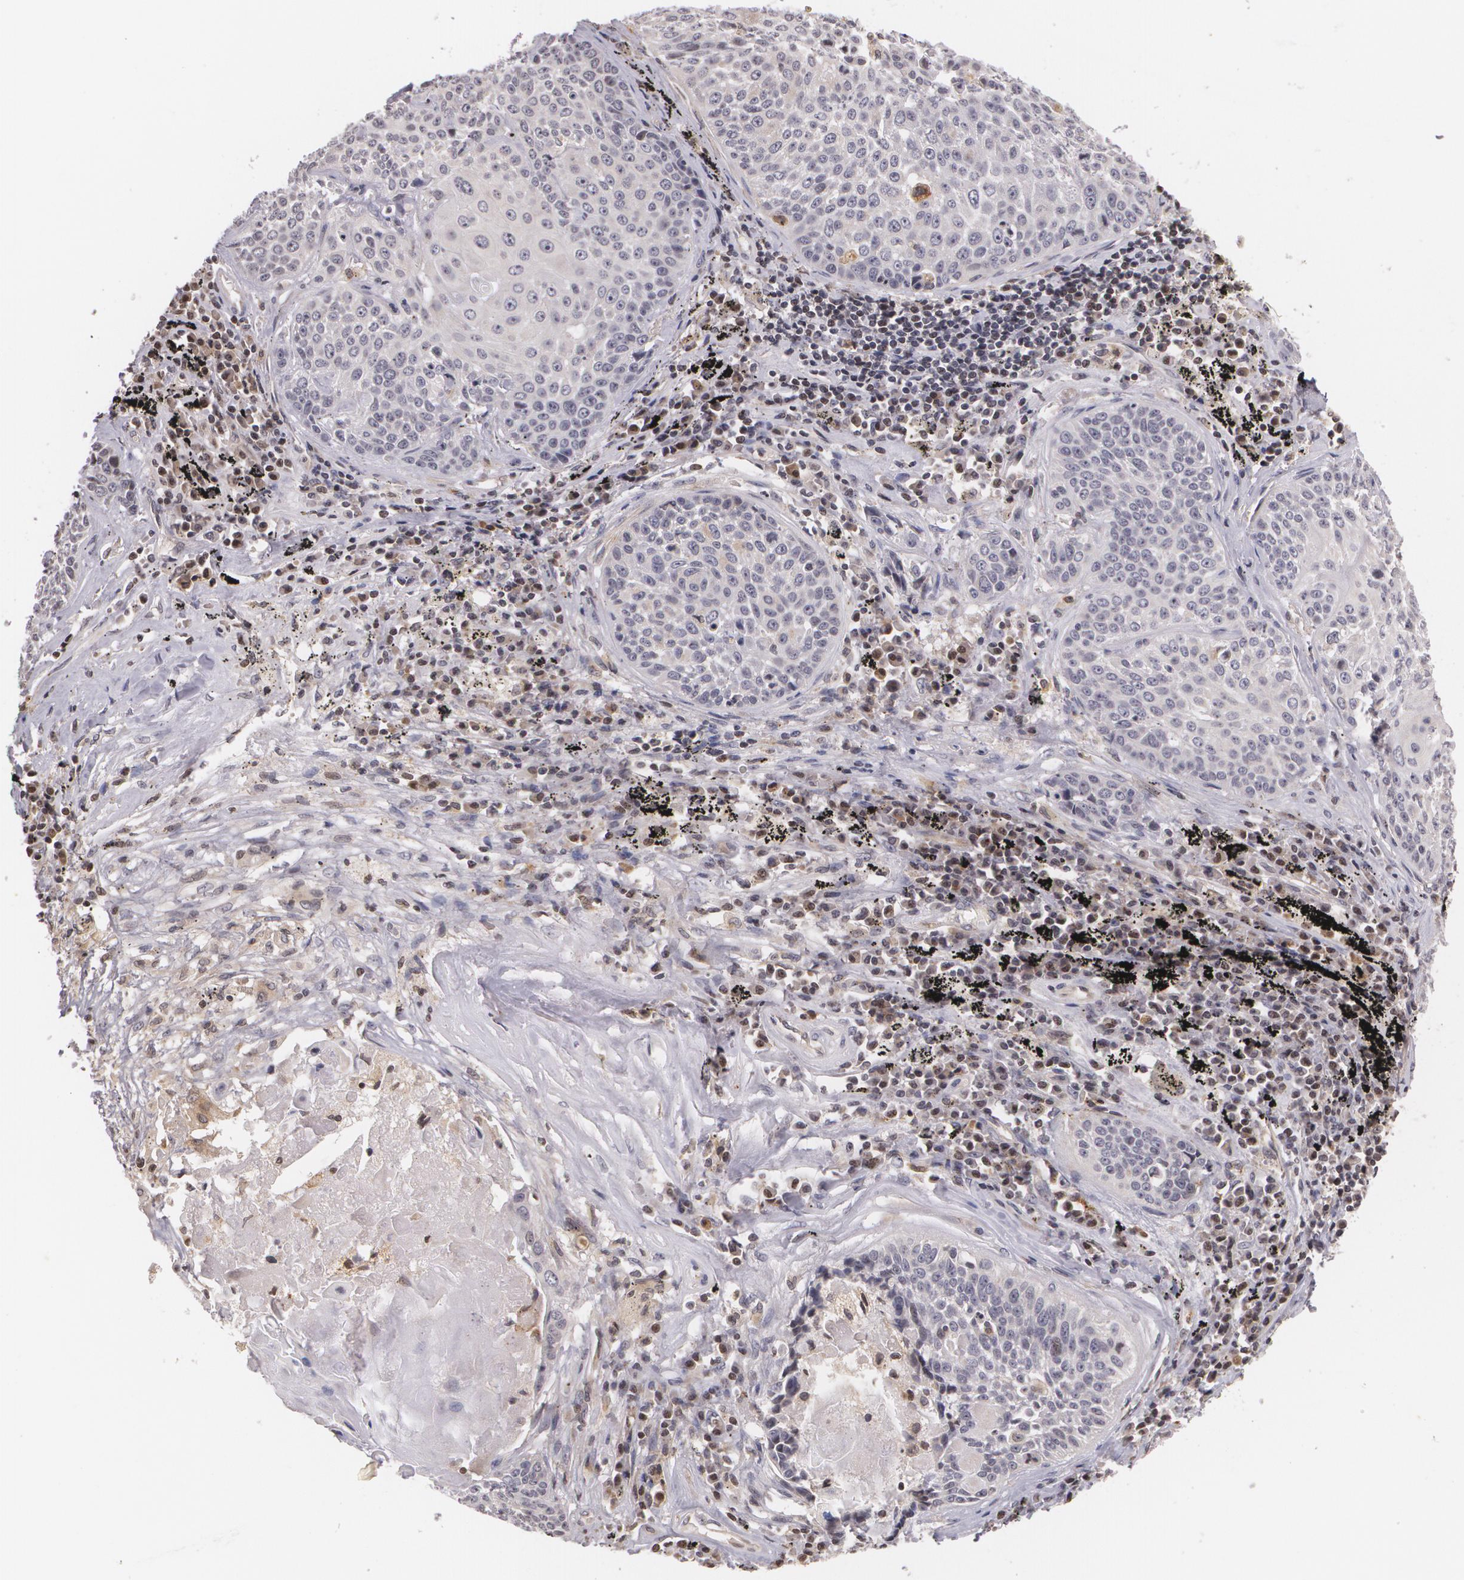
{"staining": {"intensity": "weak", "quantity": "25%-75%", "location": "cytoplasmic/membranous"}, "tissue": "lung cancer", "cell_type": "Tumor cells", "image_type": "cancer", "snomed": [{"axis": "morphology", "description": "Adenocarcinoma, NOS"}, {"axis": "topography", "description": "Lung"}], "caption": "Lung cancer (adenocarcinoma) stained for a protein displays weak cytoplasmic/membranous positivity in tumor cells. The staining is performed using DAB brown chromogen to label protein expression. The nuclei are counter-stained blue using hematoxylin.", "gene": "VAV3", "patient": {"sex": "male", "age": 60}}